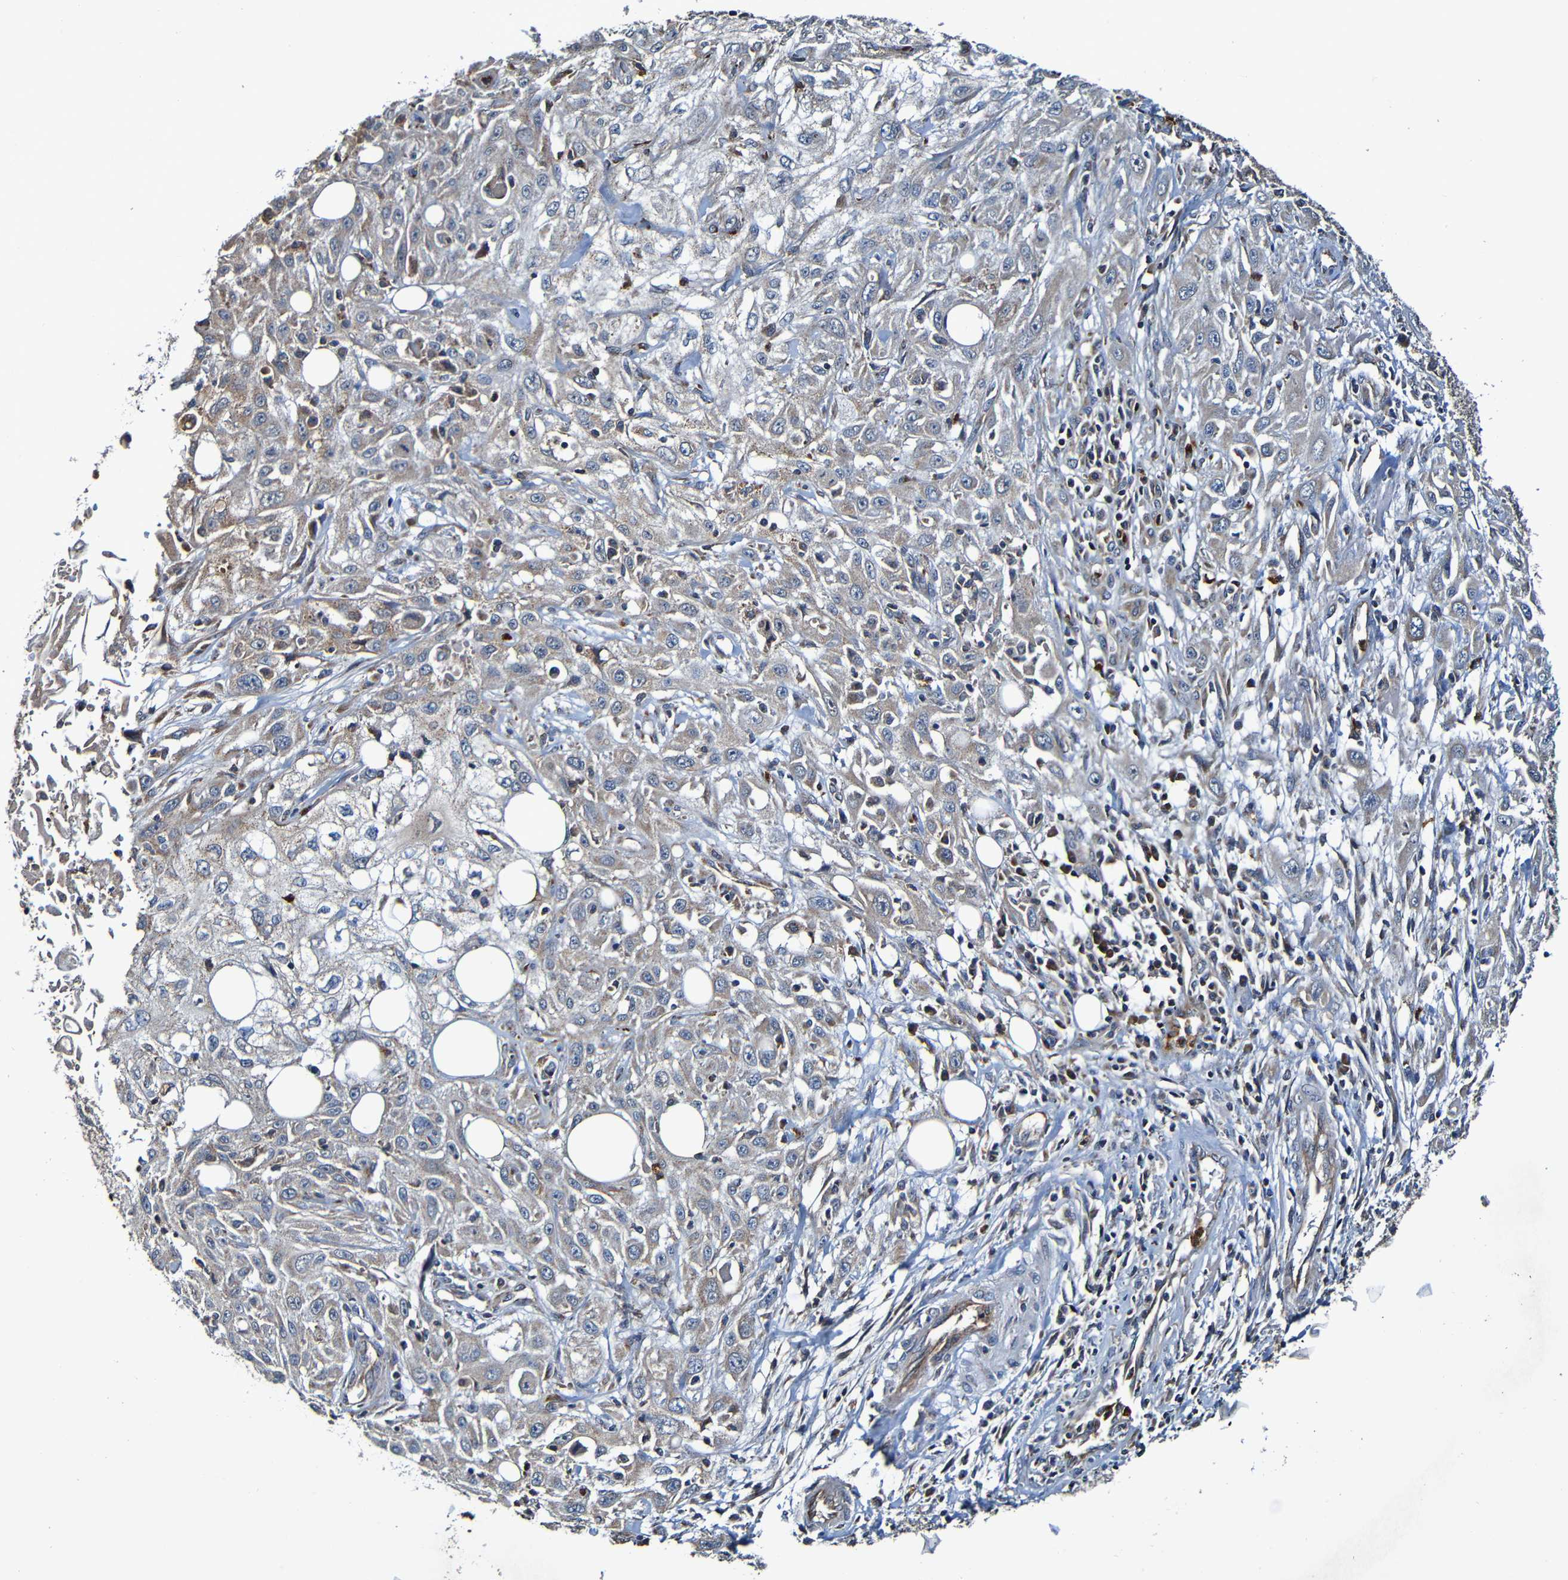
{"staining": {"intensity": "weak", "quantity": "25%-75%", "location": "cytoplasmic/membranous"}, "tissue": "skin cancer", "cell_type": "Tumor cells", "image_type": "cancer", "snomed": [{"axis": "morphology", "description": "Squamous cell carcinoma, NOS"}, {"axis": "topography", "description": "Skin"}], "caption": "Immunohistochemical staining of human squamous cell carcinoma (skin) displays low levels of weak cytoplasmic/membranous protein expression in about 25%-75% of tumor cells.", "gene": "ADAM15", "patient": {"sex": "male", "age": 75}}